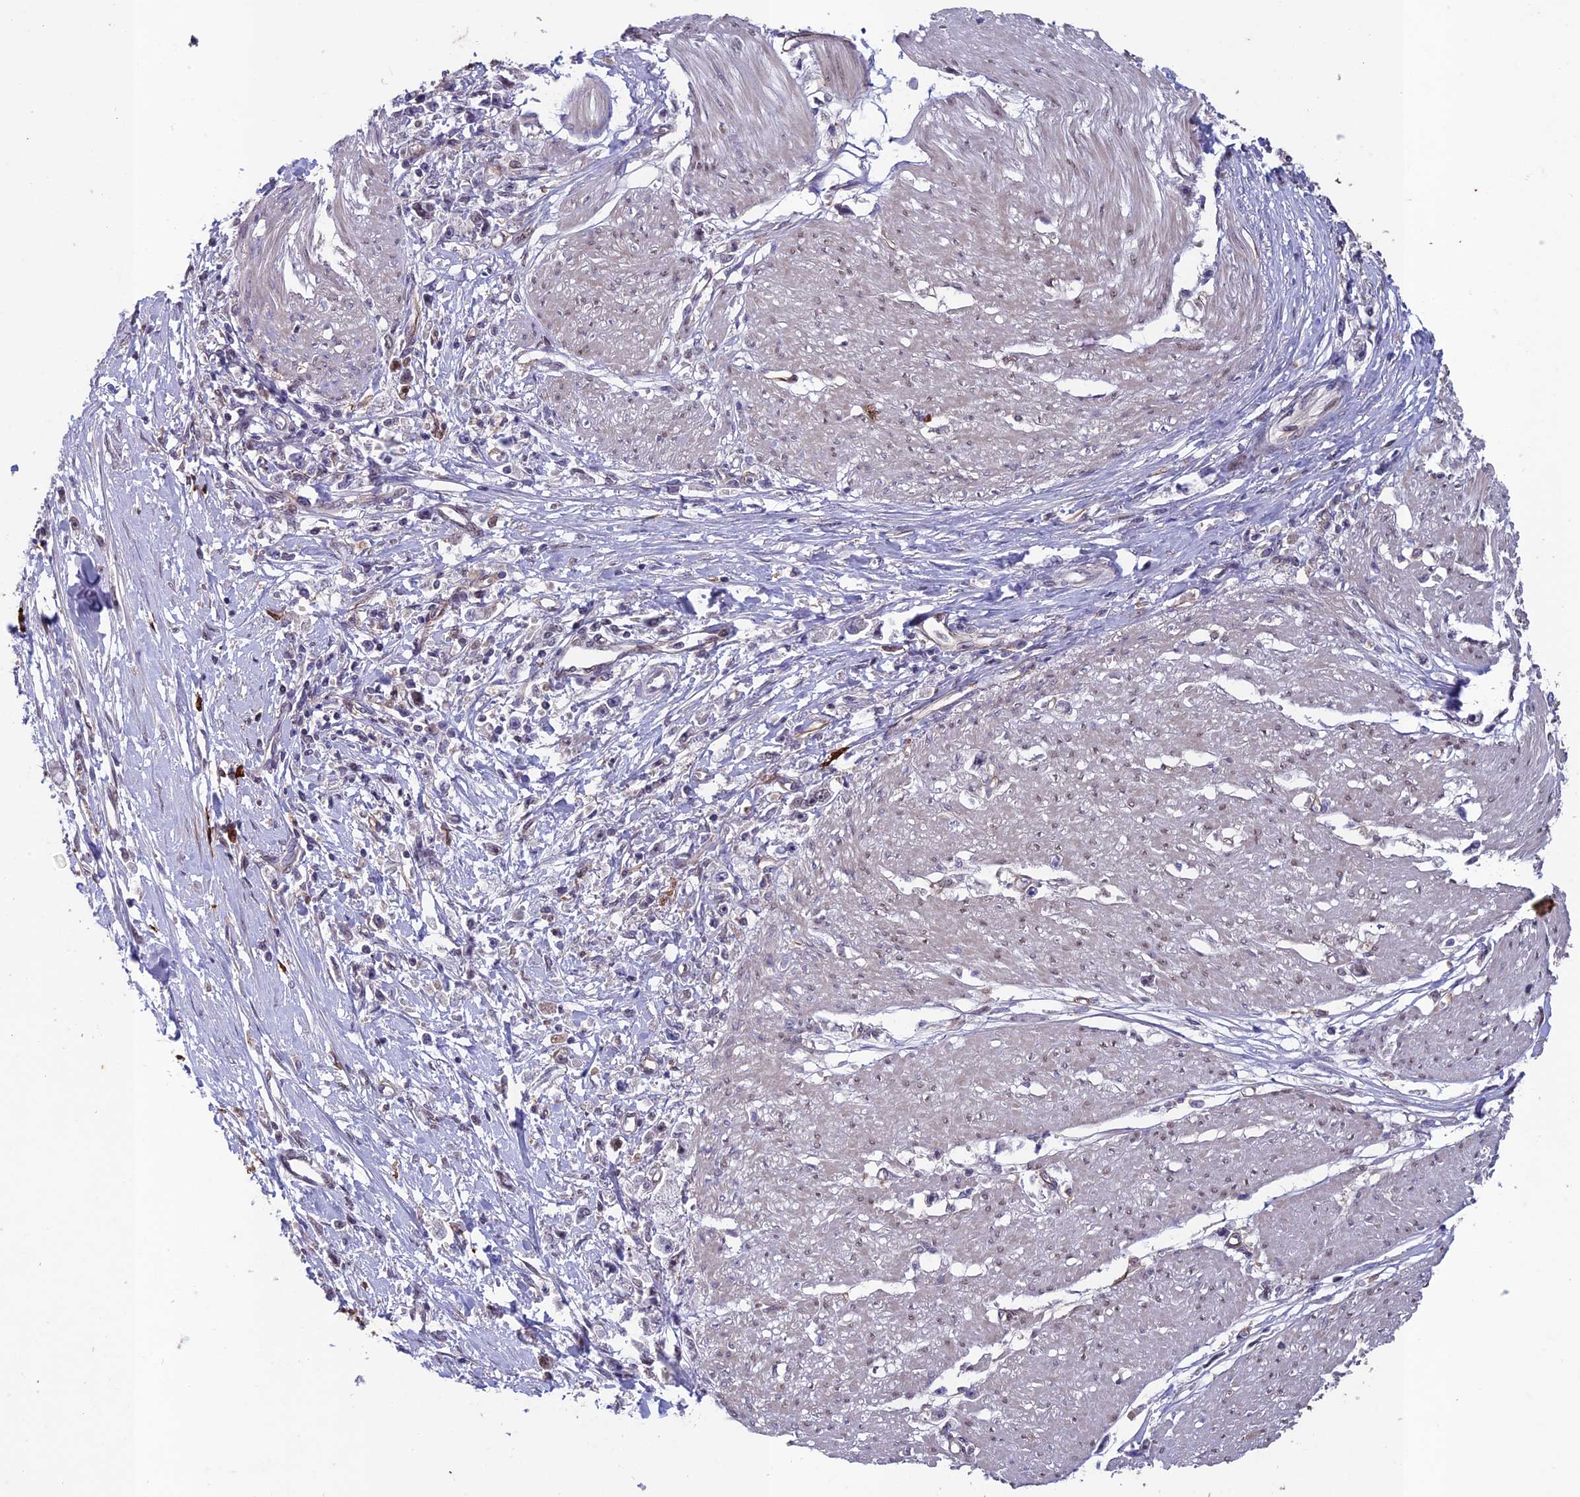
{"staining": {"intensity": "negative", "quantity": "none", "location": "none"}, "tissue": "stomach cancer", "cell_type": "Tumor cells", "image_type": "cancer", "snomed": [{"axis": "morphology", "description": "Adenocarcinoma, NOS"}, {"axis": "topography", "description": "Stomach"}], "caption": "There is no significant expression in tumor cells of stomach cancer.", "gene": "MAST2", "patient": {"sex": "female", "age": 59}}